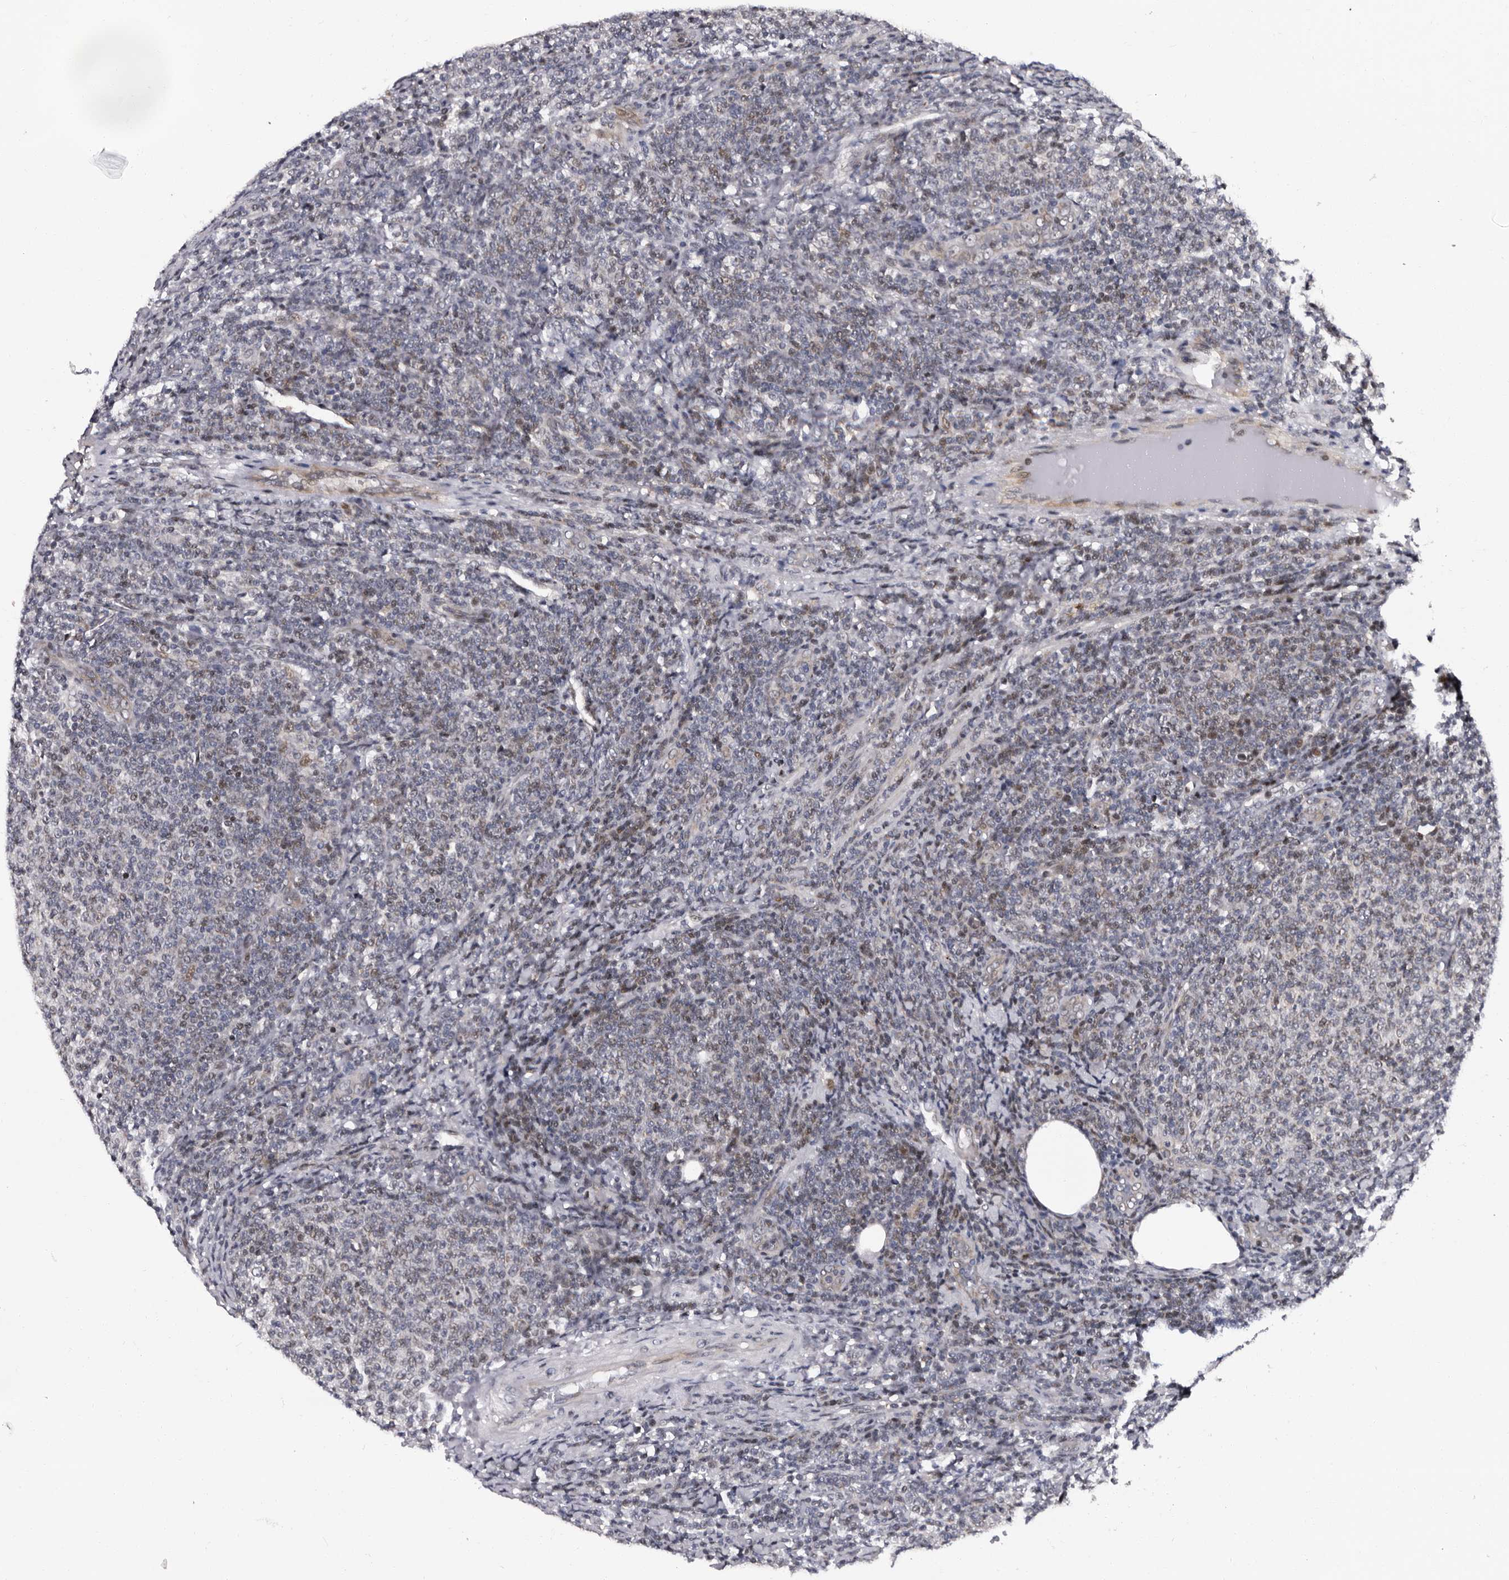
{"staining": {"intensity": "negative", "quantity": "none", "location": "none"}, "tissue": "lymphoma", "cell_type": "Tumor cells", "image_type": "cancer", "snomed": [{"axis": "morphology", "description": "Malignant lymphoma, non-Hodgkin's type, Low grade"}, {"axis": "topography", "description": "Lymph node"}], "caption": "Immunohistochemical staining of malignant lymphoma, non-Hodgkin's type (low-grade) reveals no significant positivity in tumor cells. The staining was performed using DAB to visualize the protein expression in brown, while the nuclei were stained in blue with hematoxylin (Magnification: 20x).", "gene": "TNKS", "patient": {"sex": "male", "age": 66}}